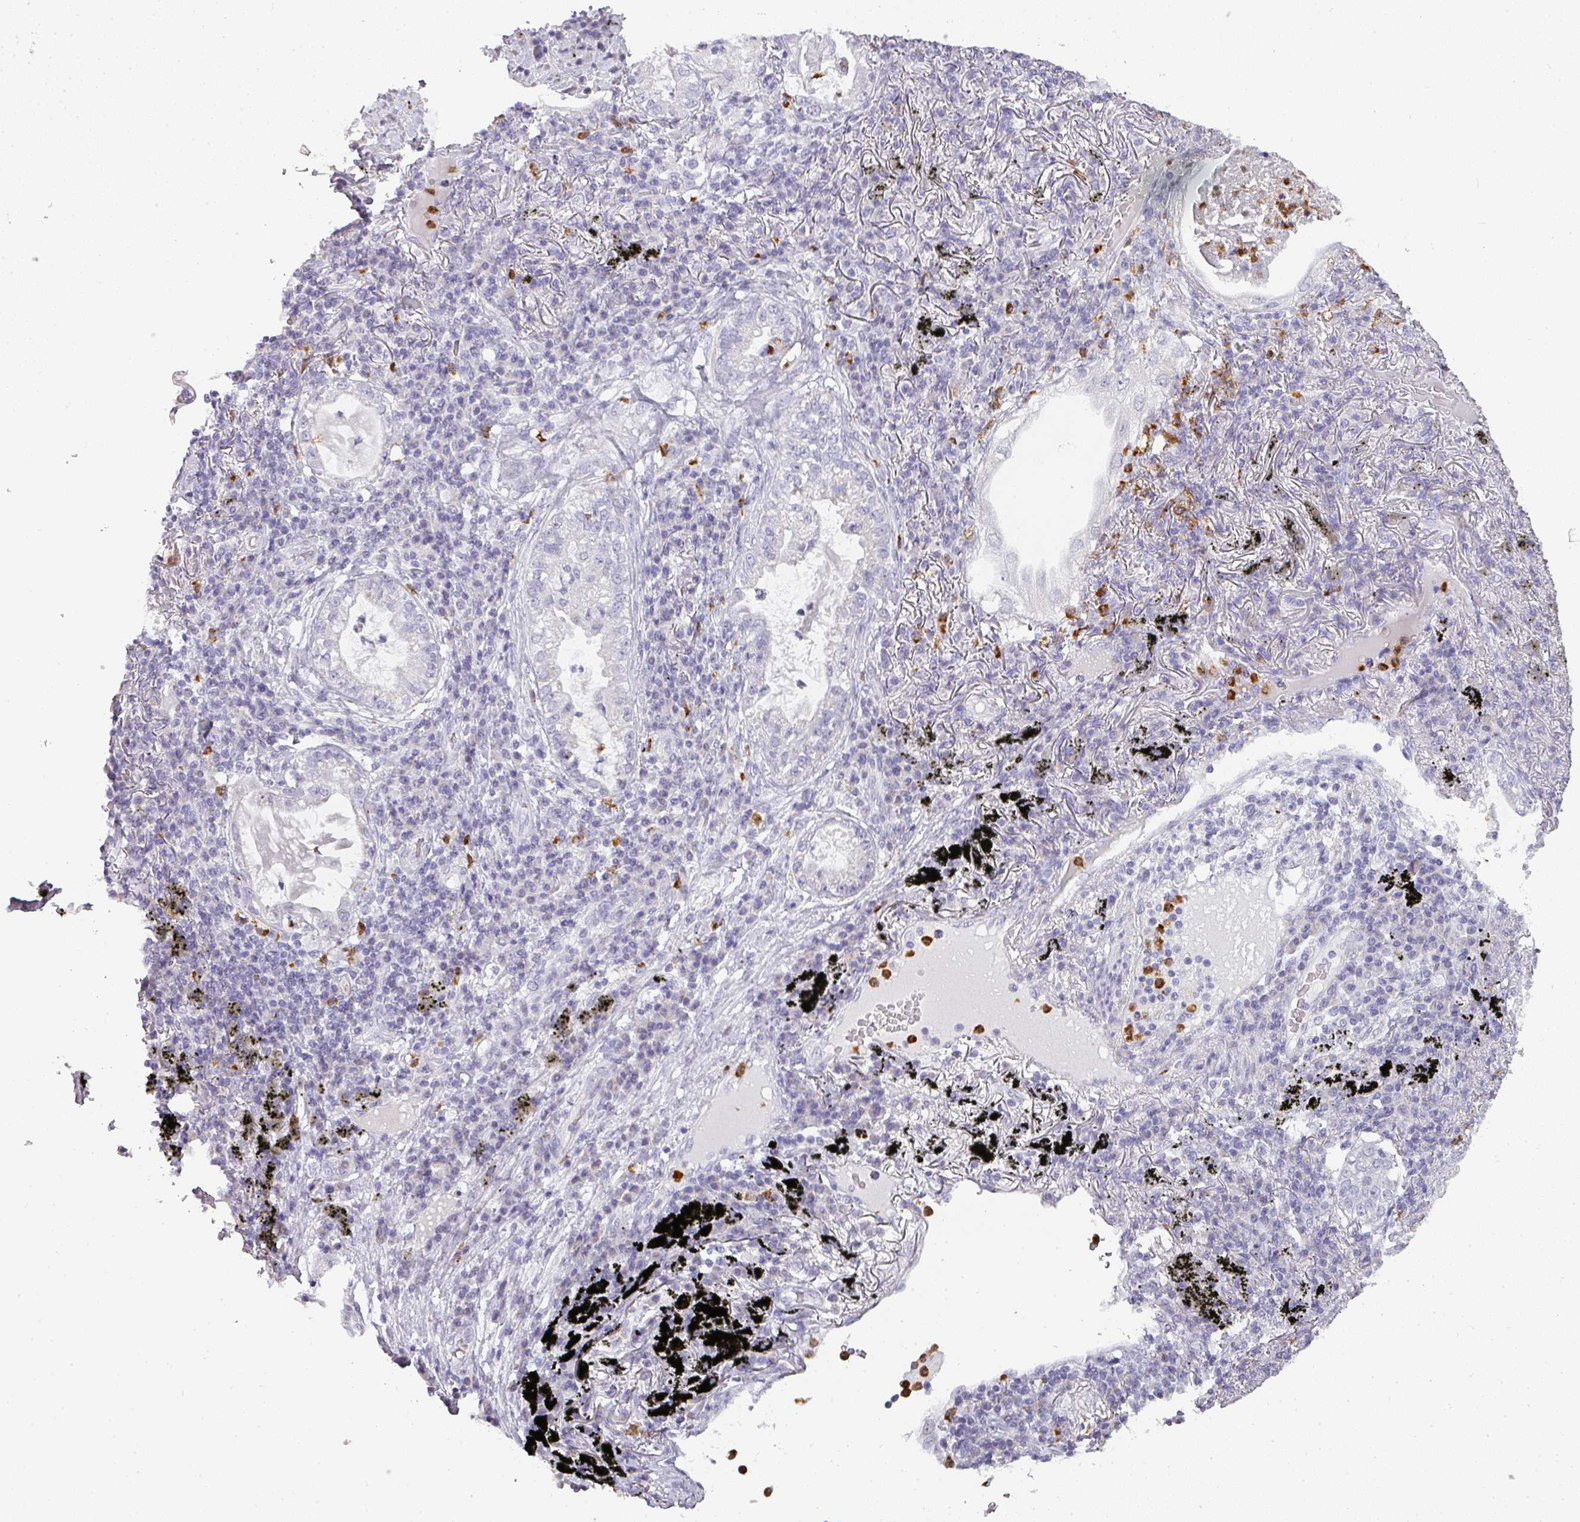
{"staining": {"intensity": "negative", "quantity": "none", "location": "none"}, "tissue": "lung cancer", "cell_type": "Tumor cells", "image_type": "cancer", "snomed": [{"axis": "morphology", "description": "Adenocarcinoma, NOS"}, {"axis": "topography", "description": "Lung"}], "caption": "The immunohistochemistry histopathology image has no significant staining in tumor cells of lung cancer tissue. (DAB (3,3'-diaminobenzidine) immunohistochemistry with hematoxylin counter stain).", "gene": "CAMP", "patient": {"sex": "female", "age": 73}}